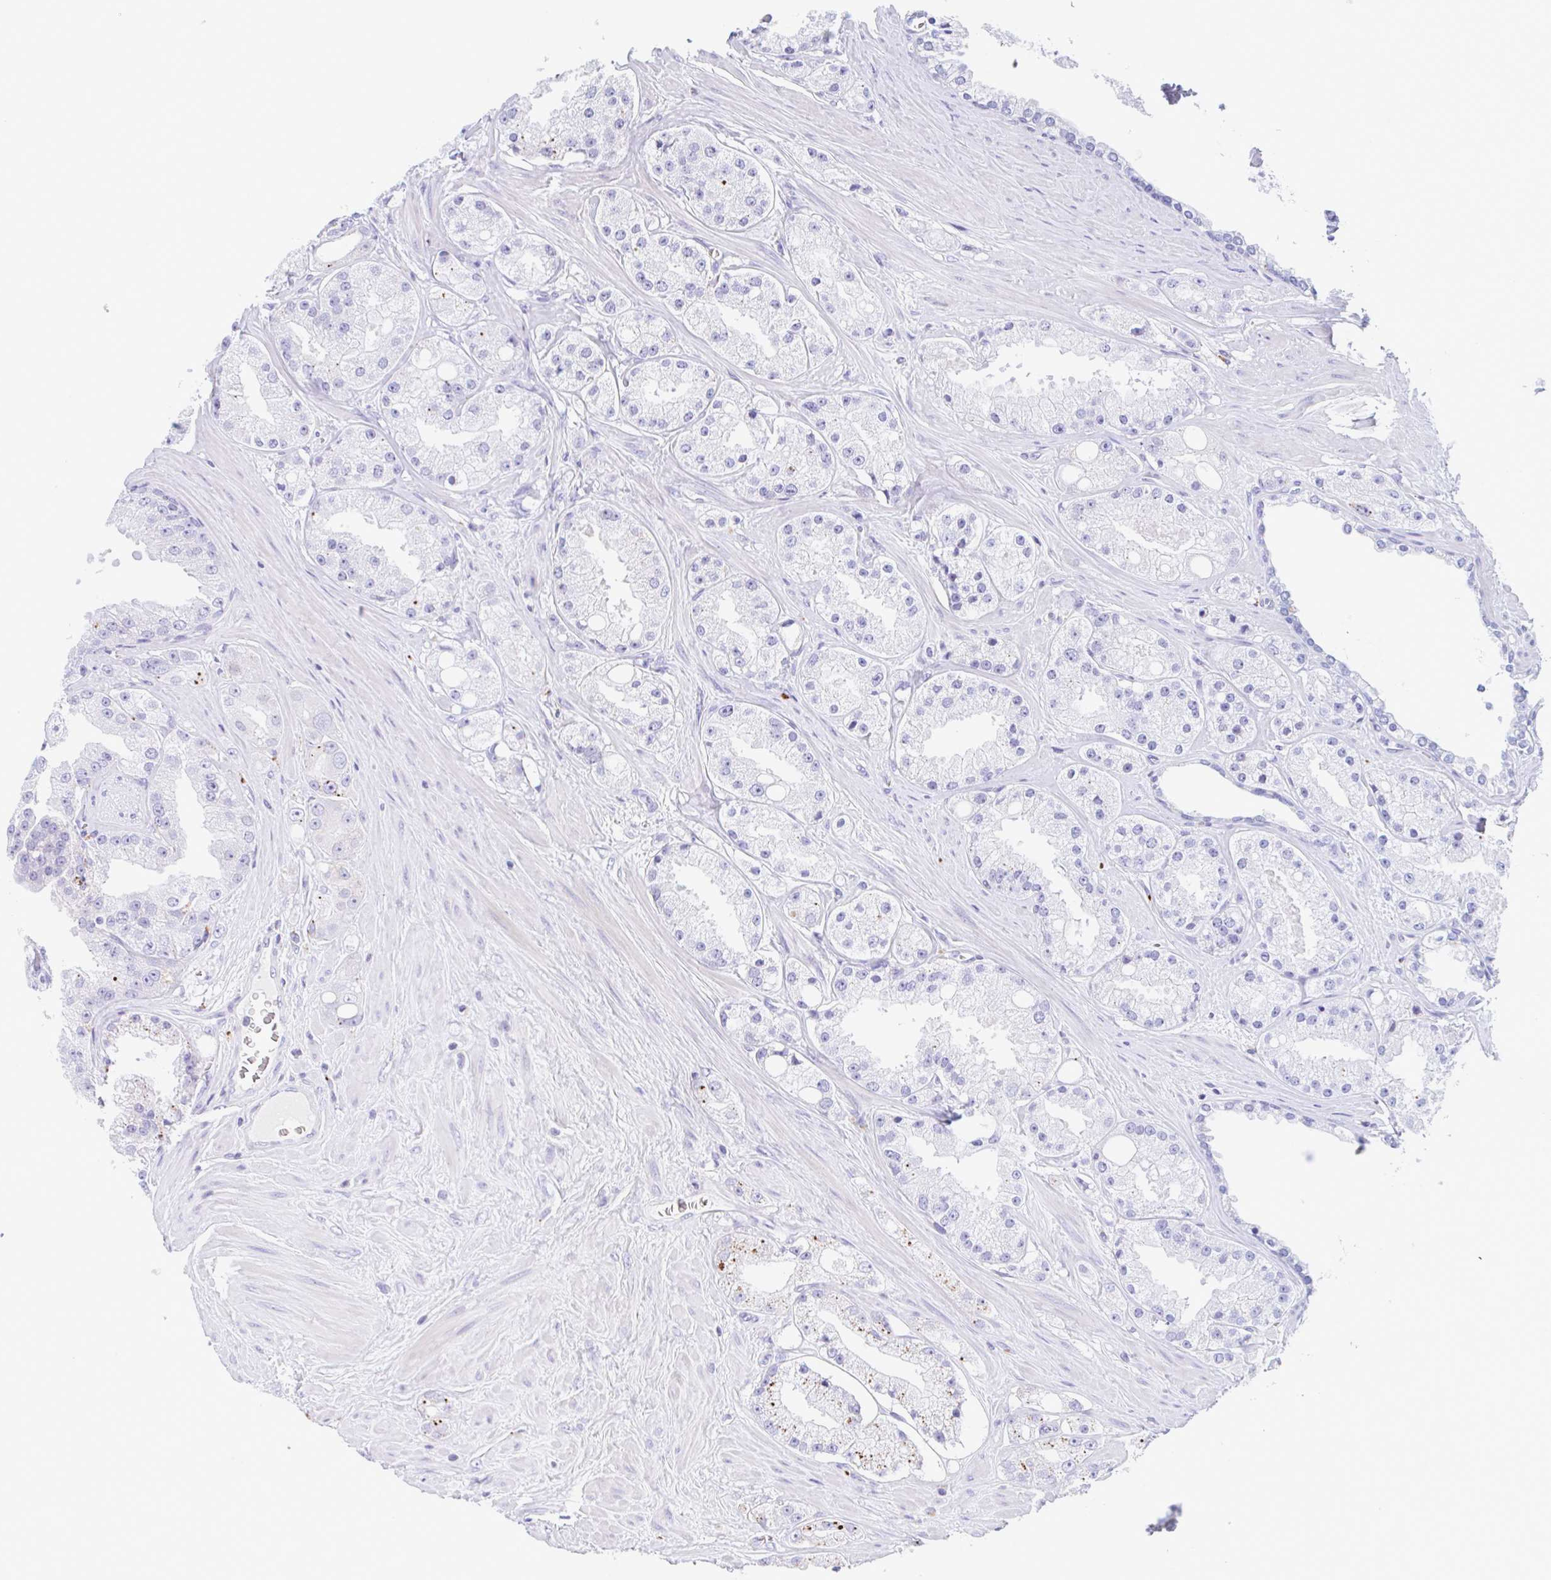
{"staining": {"intensity": "moderate", "quantity": "<25%", "location": "cytoplasmic/membranous"}, "tissue": "prostate cancer", "cell_type": "Tumor cells", "image_type": "cancer", "snomed": [{"axis": "morphology", "description": "Adenocarcinoma, High grade"}, {"axis": "topography", "description": "Prostate"}], "caption": "High-grade adenocarcinoma (prostate) tissue shows moderate cytoplasmic/membranous positivity in about <25% of tumor cells Immunohistochemistry (ihc) stains the protein in brown and the nuclei are stained blue.", "gene": "ANKRD9", "patient": {"sex": "male", "age": 66}}